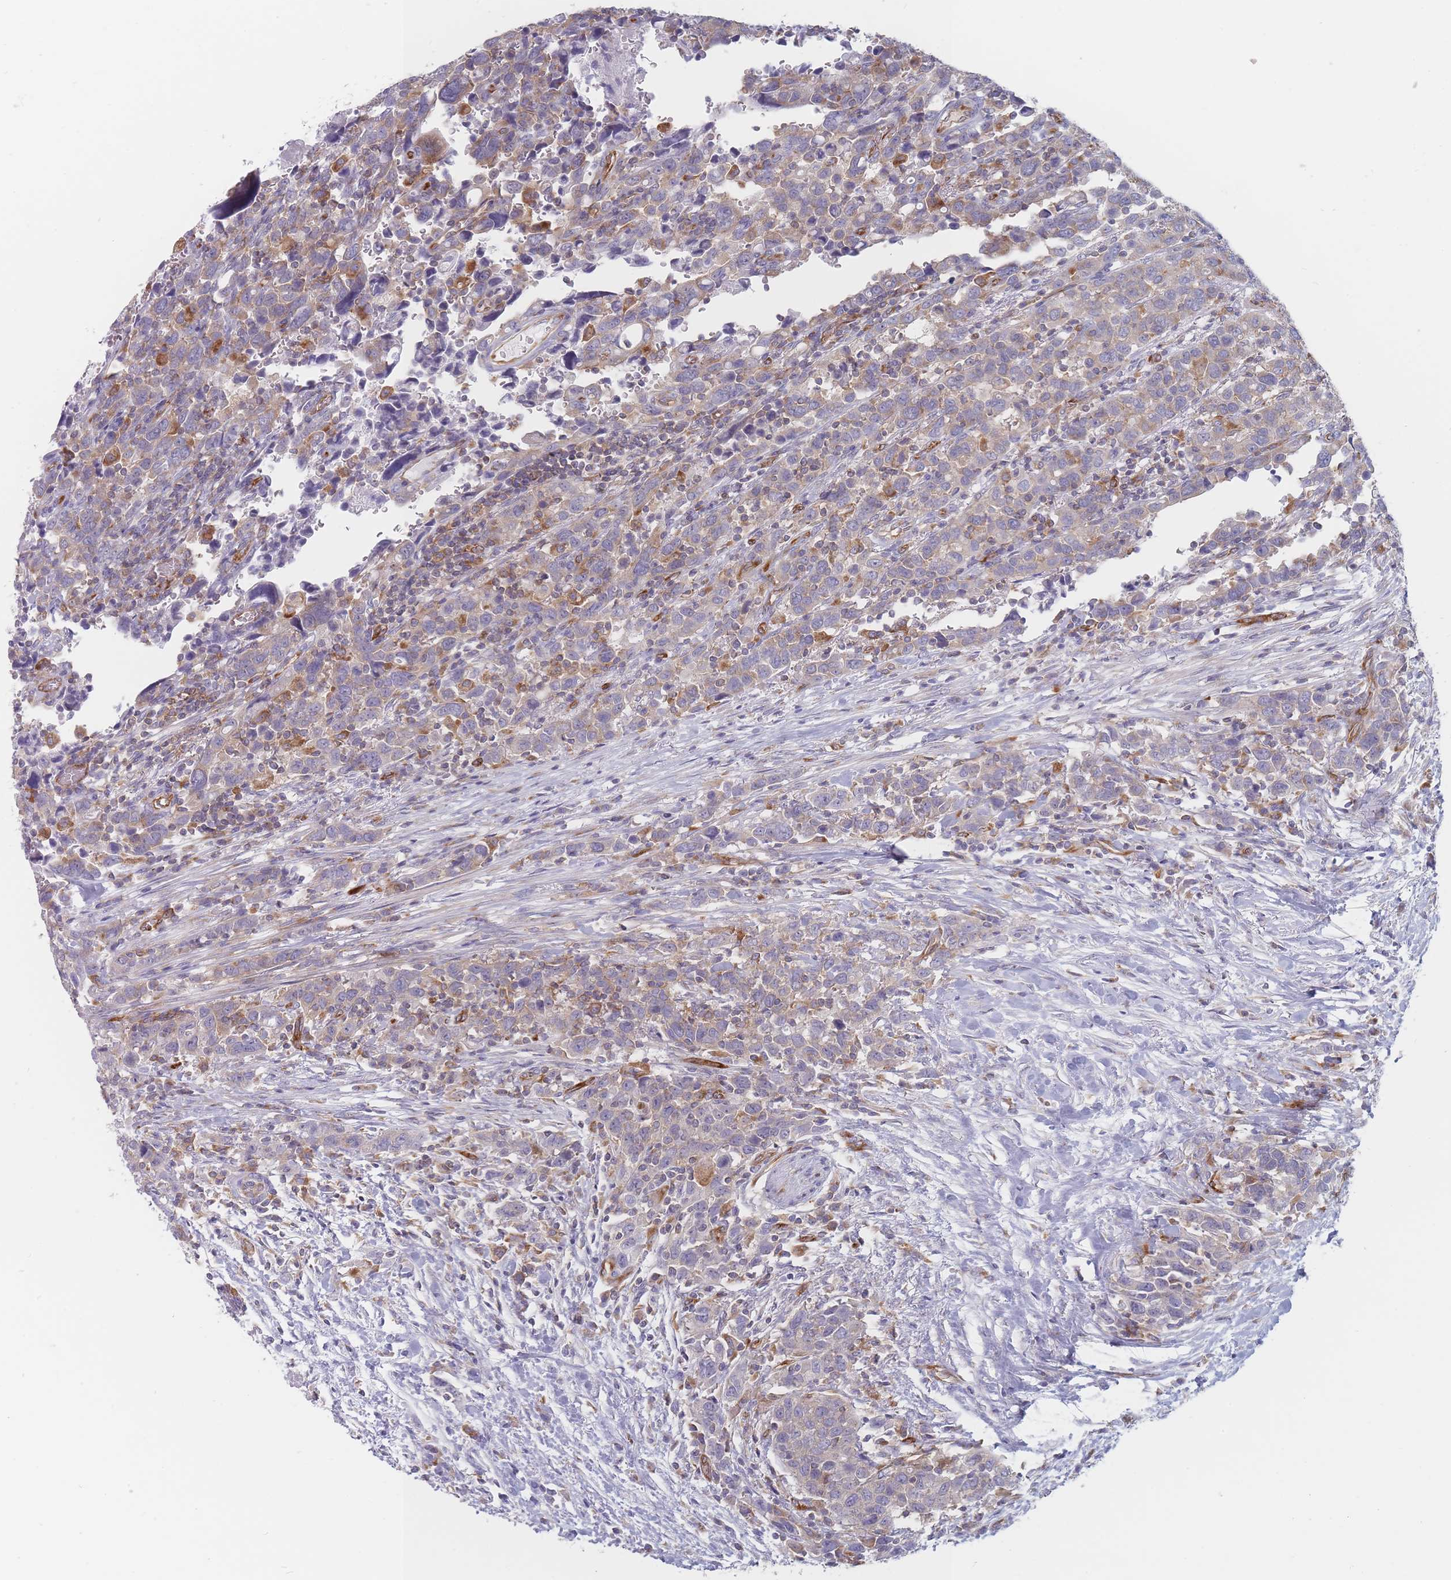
{"staining": {"intensity": "moderate", "quantity": "<25%", "location": "cytoplasmic/membranous"}, "tissue": "urothelial cancer", "cell_type": "Tumor cells", "image_type": "cancer", "snomed": [{"axis": "morphology", "description": "Urothelial carcinoma, High grade"}, {"axis": "topography", "description": "Urinary bladder"}], "caption": "Immunohistochemistry (IHC) micrograph of human urothelial cancer stained for a protein (brown), which exhibits low levels of moderate cytoplasmic/membranous expression in about <25% of tumor cells.", "gene": "MAP1S", "patient": {"sex": "male", "age": 61}}